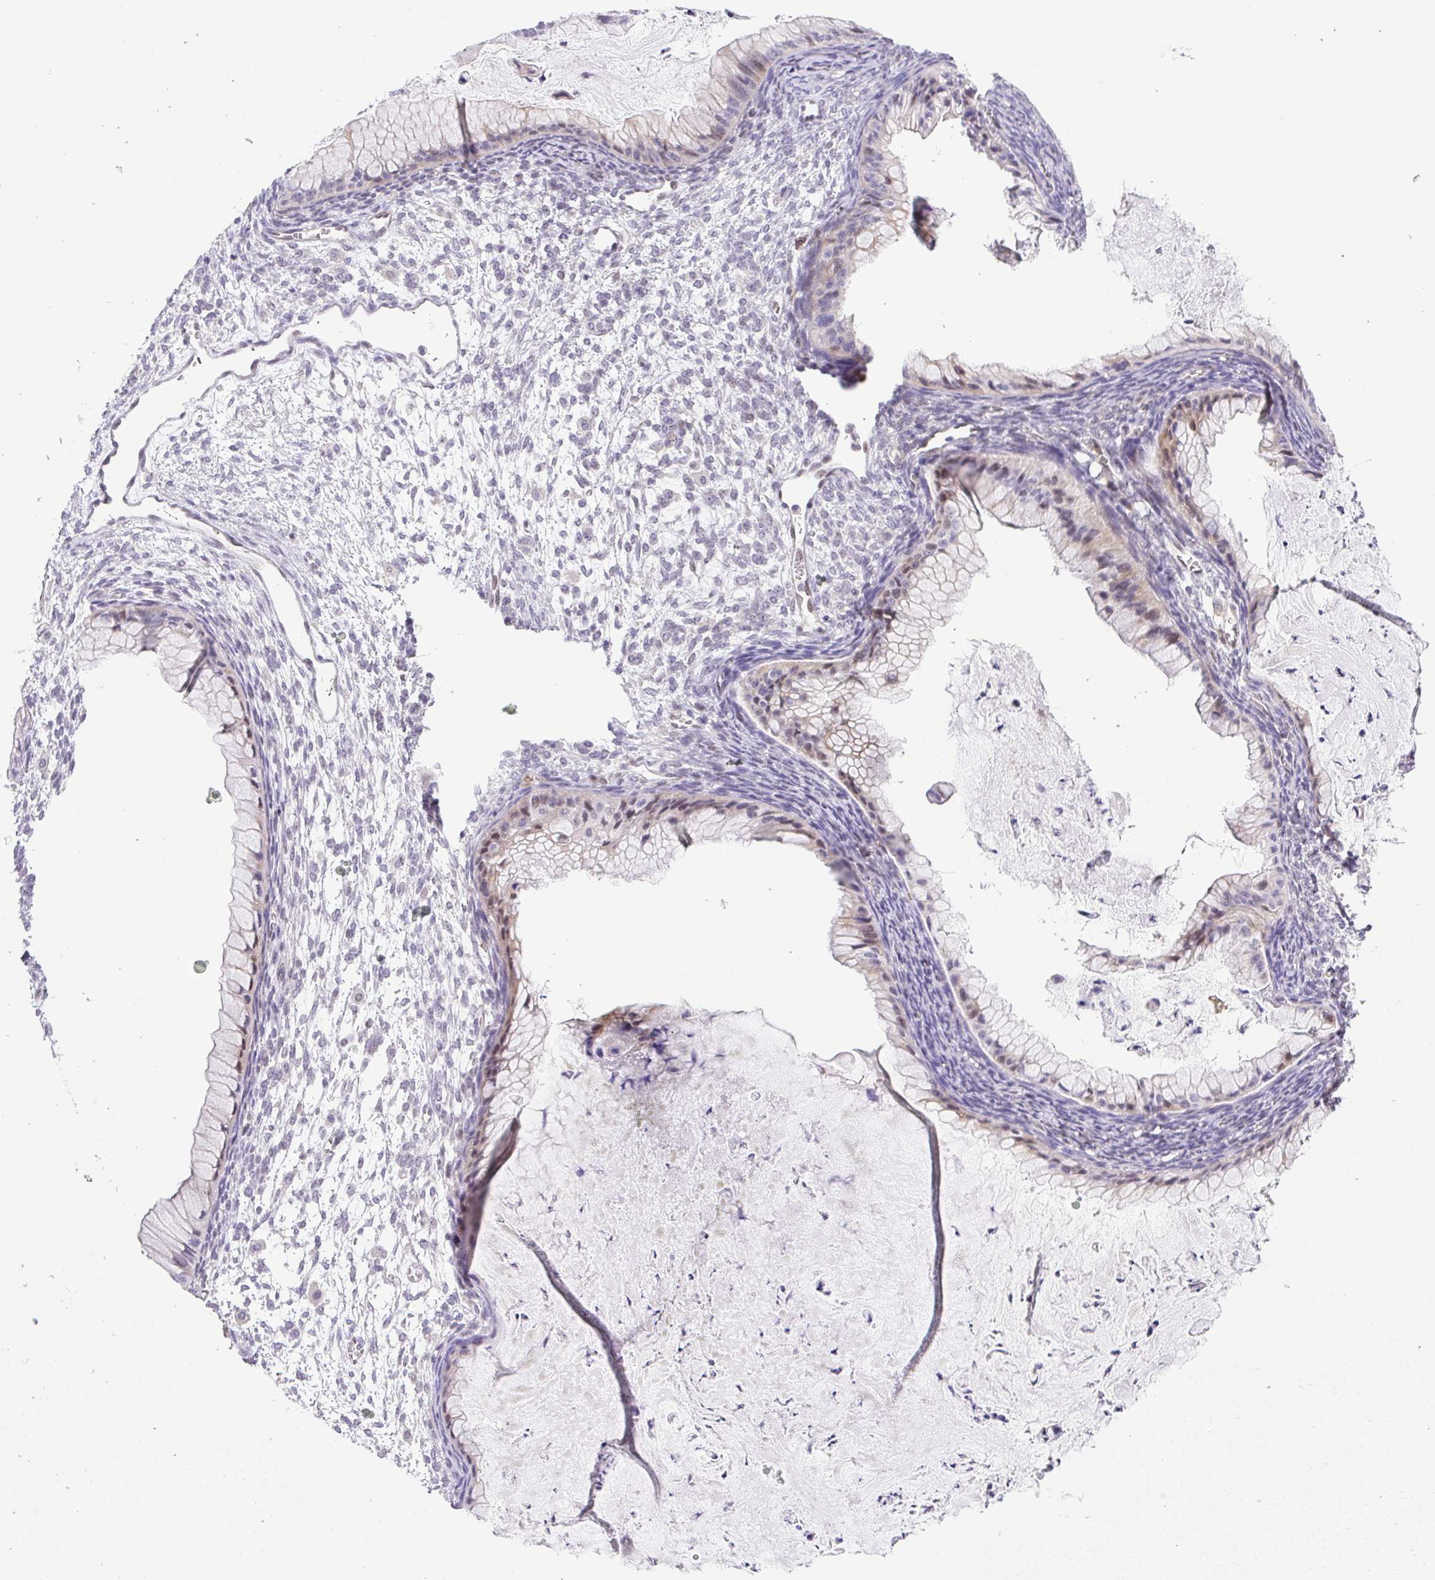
{"staining": {"intensity": "weak", "quantity": "<25%", "location": "nuclear"}, "tissue": "ovarian cancer", "cell_type": "Tumor cells", "image_type": "cancer", "snomed": [{"axis": "morphology", "description": "Cystadenocarcinoma, mucinous, NOS"}, {"axis": "topography", "description": "Ovary"}], "caption": "Immunohistochemical staining of ovarian cancer (mucinous cystadenocarcinoma) shows no significant expression in tumor cells.", "gene": "ERG", "patient": {"sex": "female", "age": 72}}